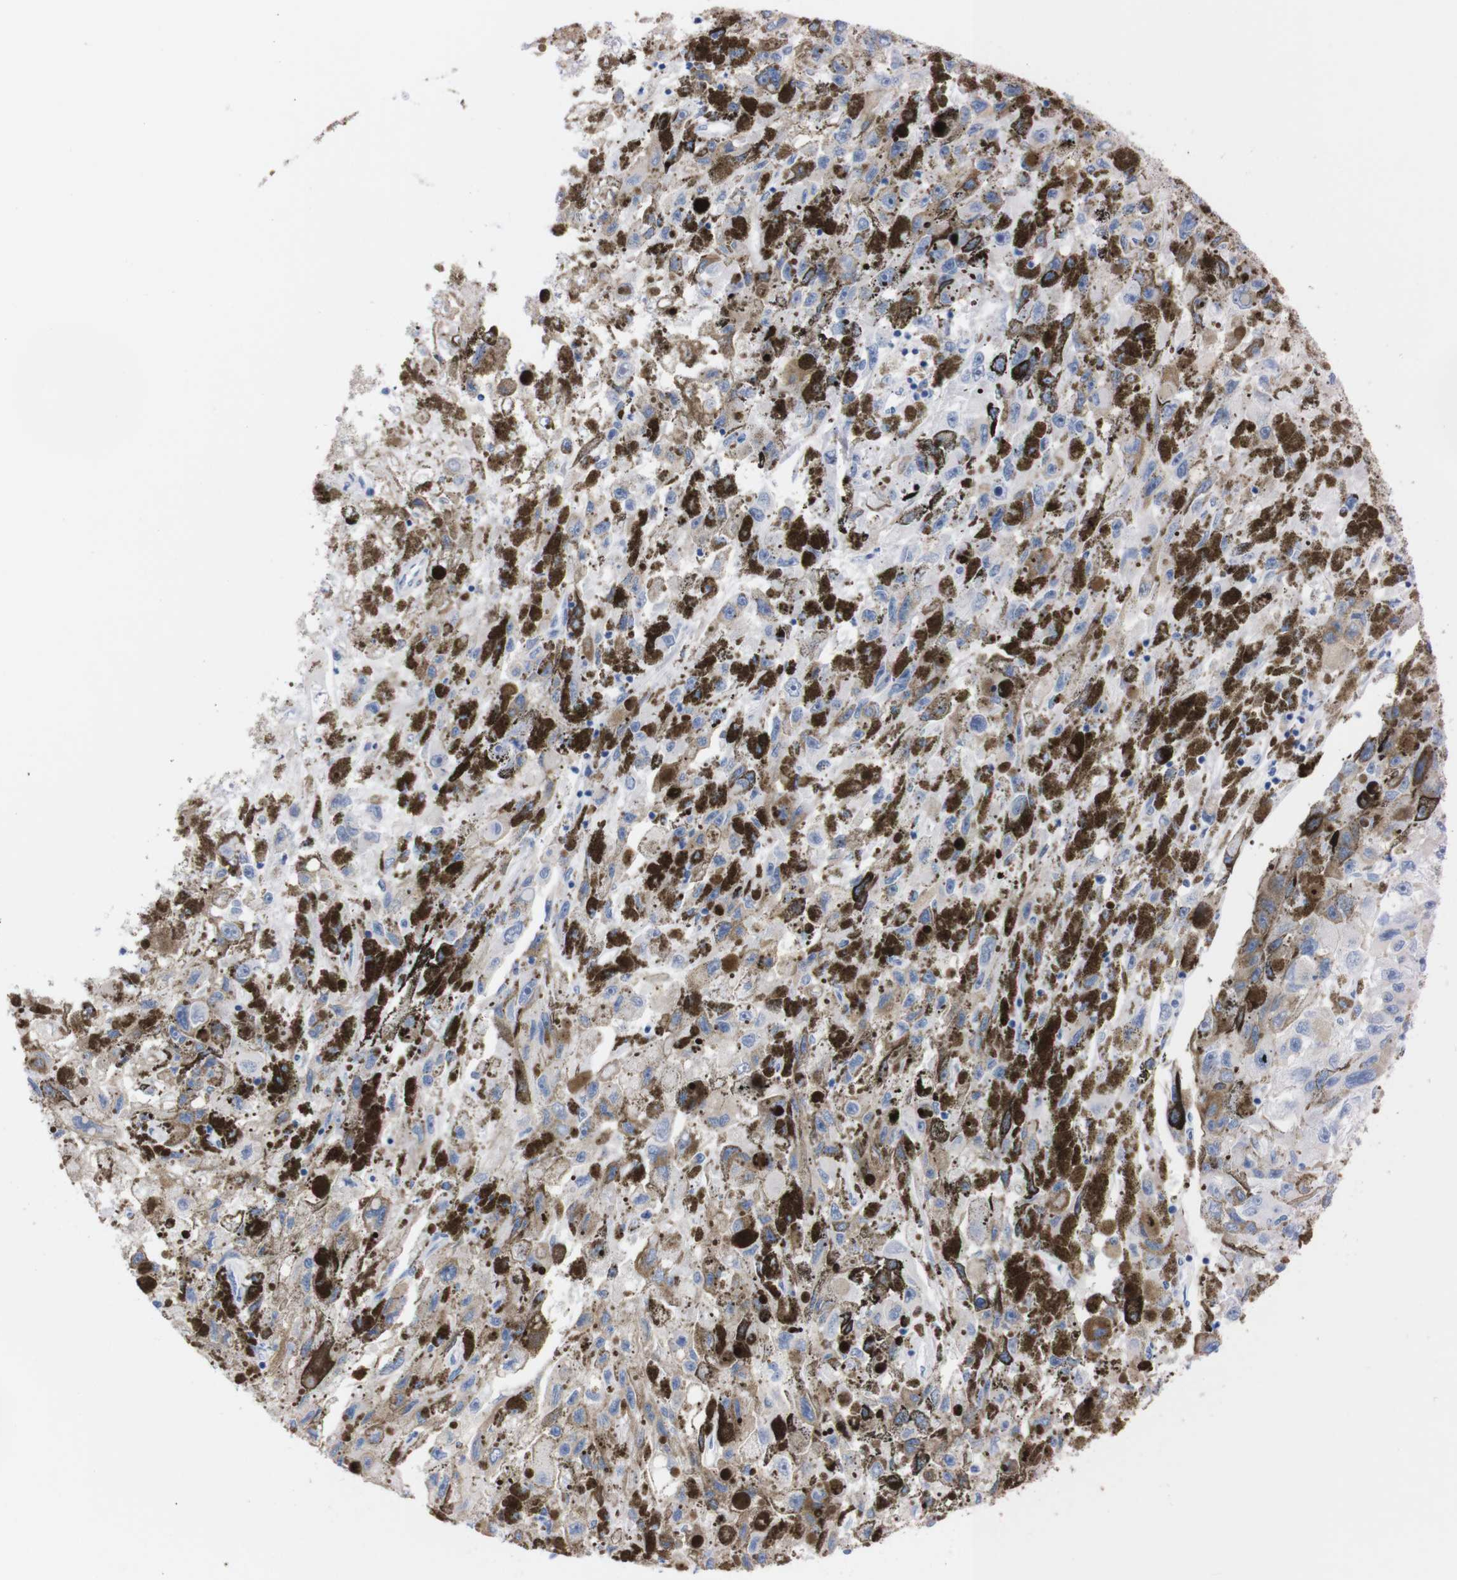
{"staining": {"intensity": "weak", "quantity": "<25%", "location": "cytoplasmic/membranous"}, "tissue": "melanoma", "cell_type": "Tumor cells", "image_type": "cancer", "snomed": [{"axis": "morphology", "description": "Malignant melanoma, NOS"}, {"axis": "topography", "description": "Skin"}], "caption": "A micrograph of human malignant melanoma is negative for staining in tumor cells.", "gene": "P2RY12", "patient": {"sex": "female", "age": 104}}